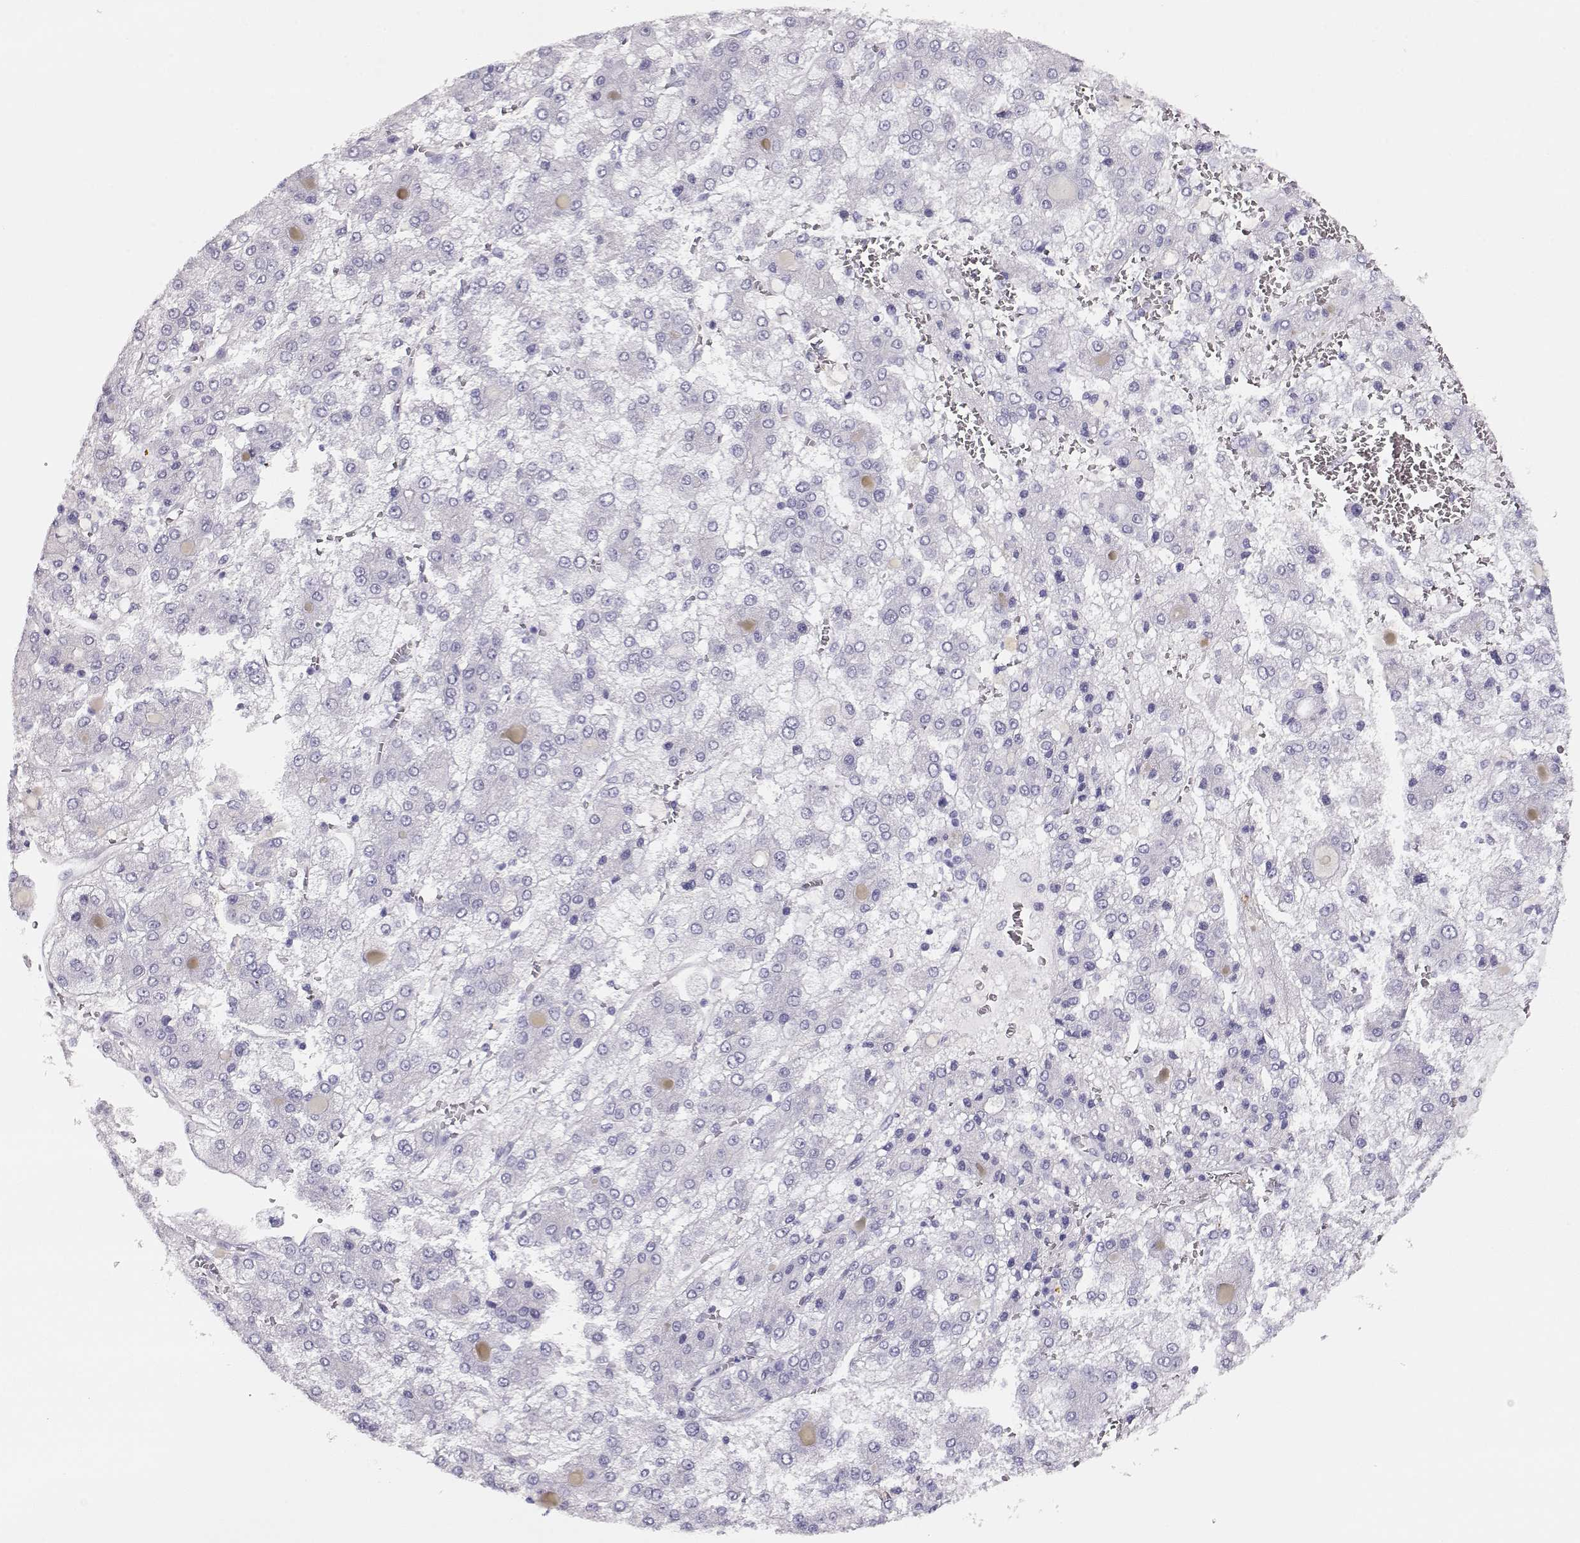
{"staining": {"intensity": "negative", "quantity": "none", "location": "none"}, "tissue": "liver cancer", "cell_type": "Tumor cells", "image_type": "cancer", "snomed": [{"axis": "morphology", "description": "Carcinoma, Hepatocellular, NOS"}, {"axis": "topography", "description": "Liver"}], "caption": "Immunohistochemical staining of human liver cancer reveals no significant staining in tumor cells.", "gene": "CRX", "patient": {"sex": "male", "age": 73}}